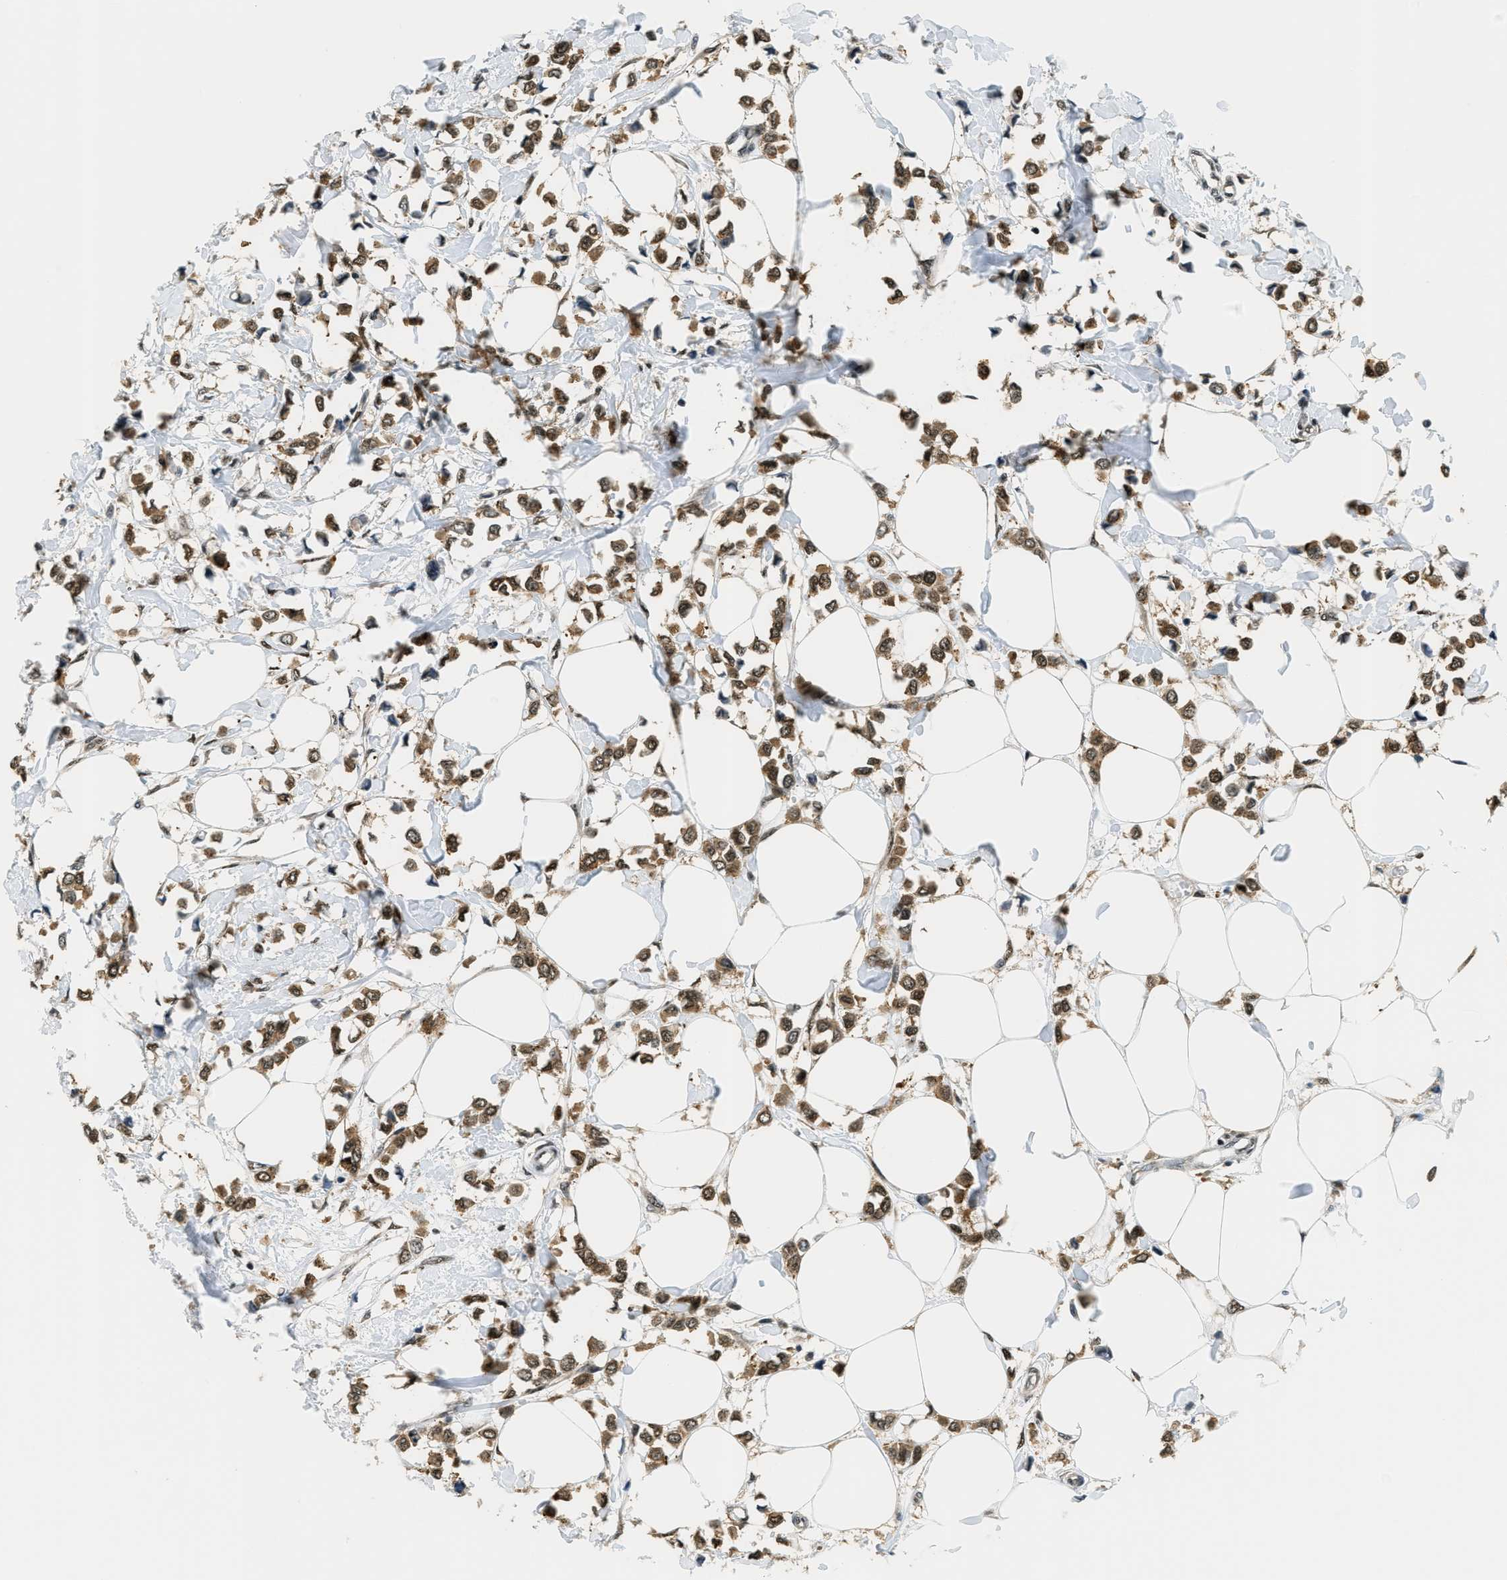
{"staining": {"intensity": "moderate", "quantity": ">75%", "location": "cytoplasmic/membranous"}, "tissue": "breast cancer", "cell_type": "Tumor cells", "image_type": "cancer", "snomed": [{"axis": "morphology", "description": "Lobular carcinoma"}, {"axis": "topography", "description": "Breast"}], "caption": "Protein expression analysis of breast cancer reveals moderate cytoplasmic/membranous positivity in approximately >75% of tumor cells.", "gene": "RAB11FIP1", "patient": {"sex": "female", "age": 51}}